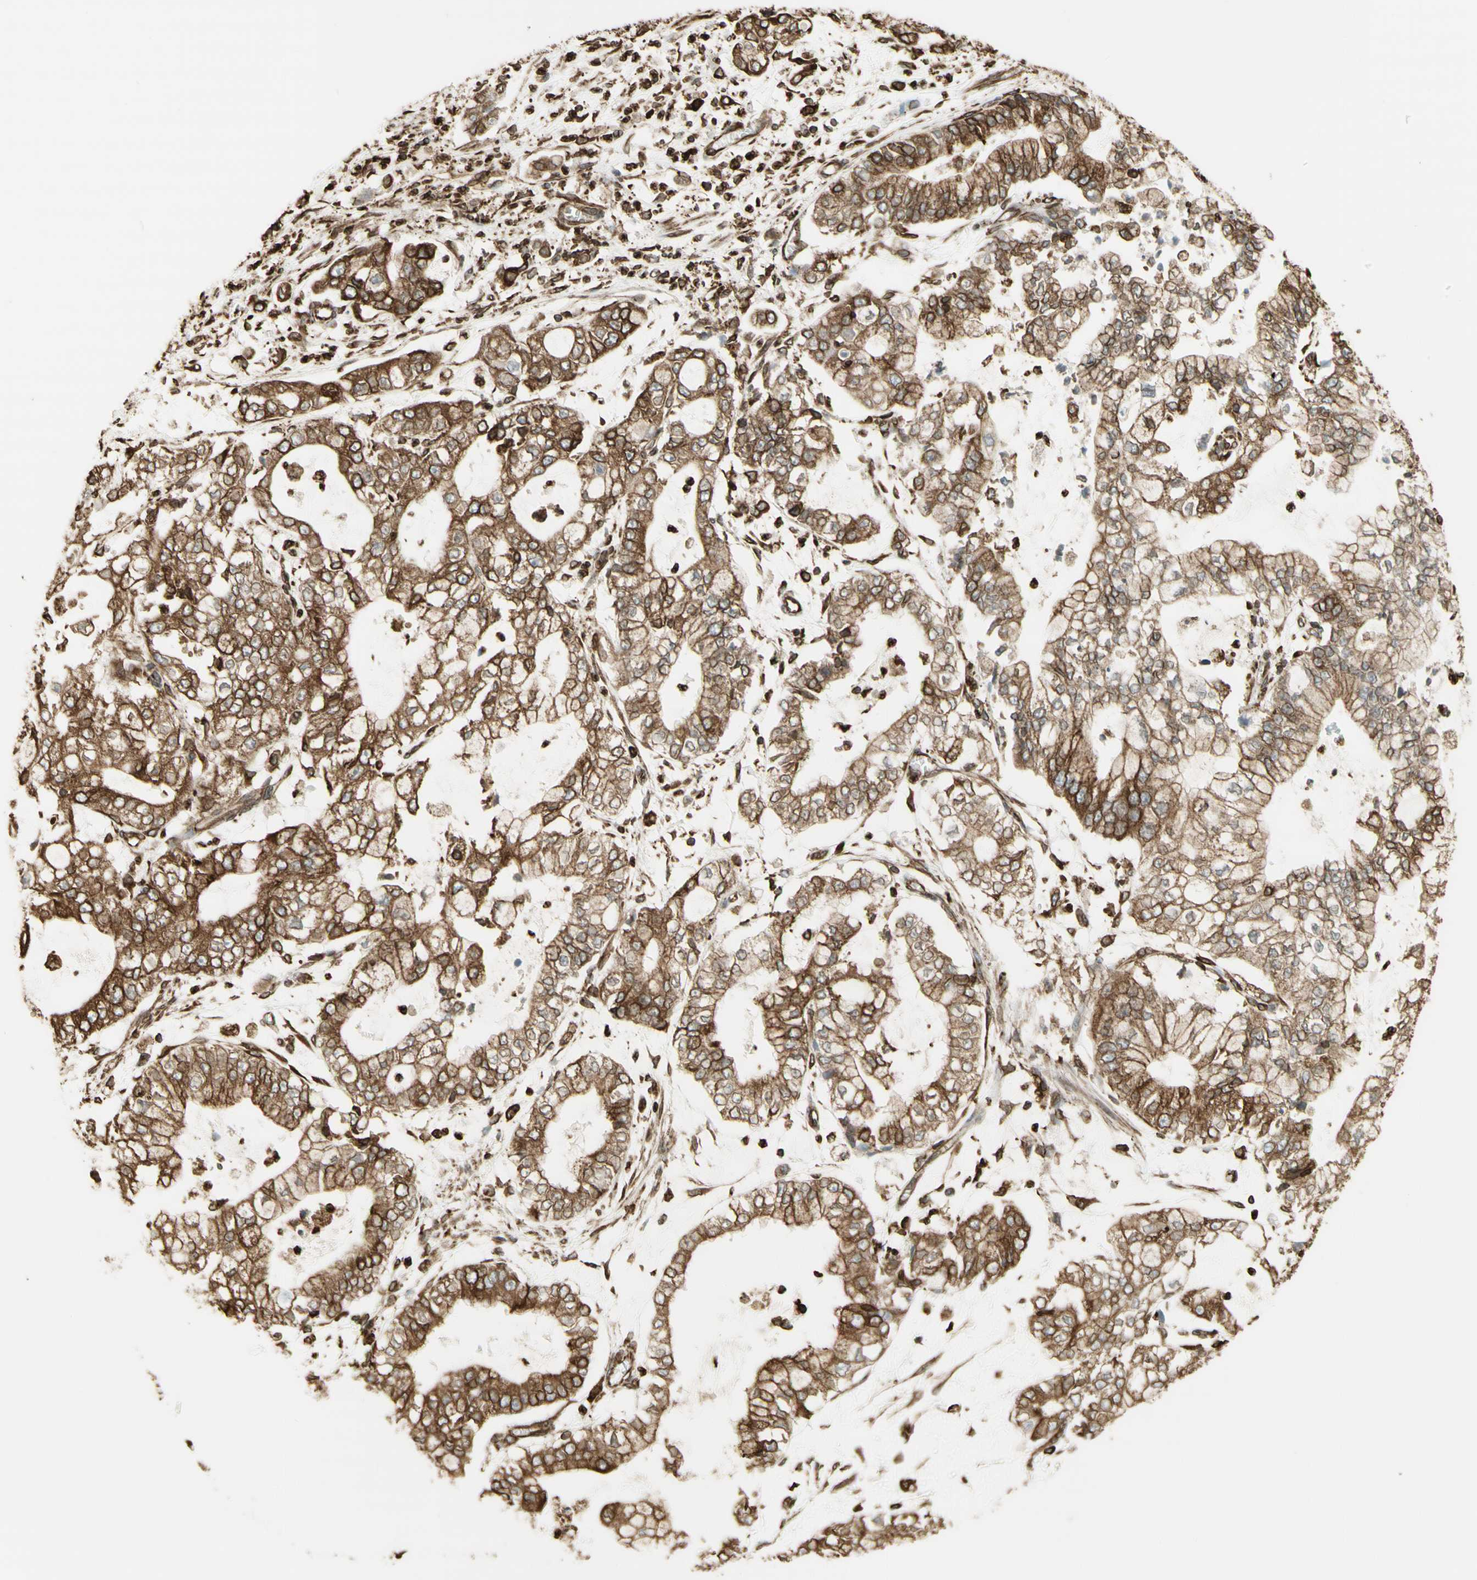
{"staining": {"intensity": "moderate", "quantity": ">75%", "location": "cytoplasmic/membranous"}, "tissue": "stomach cancer", "cell_type": "Tumor cells", "image_type": "cancer", "snomed": [{"axis": "morphology", "description": "Adenocarcinoma, NOS"}, {"axis": "topography", "description": "Stomach"}], "caption": "DAB (3,3'-diaminobenzidine) immunohistochemical staining of human stomach adenocarcinoma exhibits moderate cytoplasmic/membranous protein staining in about >75% of tumor cells.", "gene": "CANX", "patient": {"sex": "male", "age": 76}}